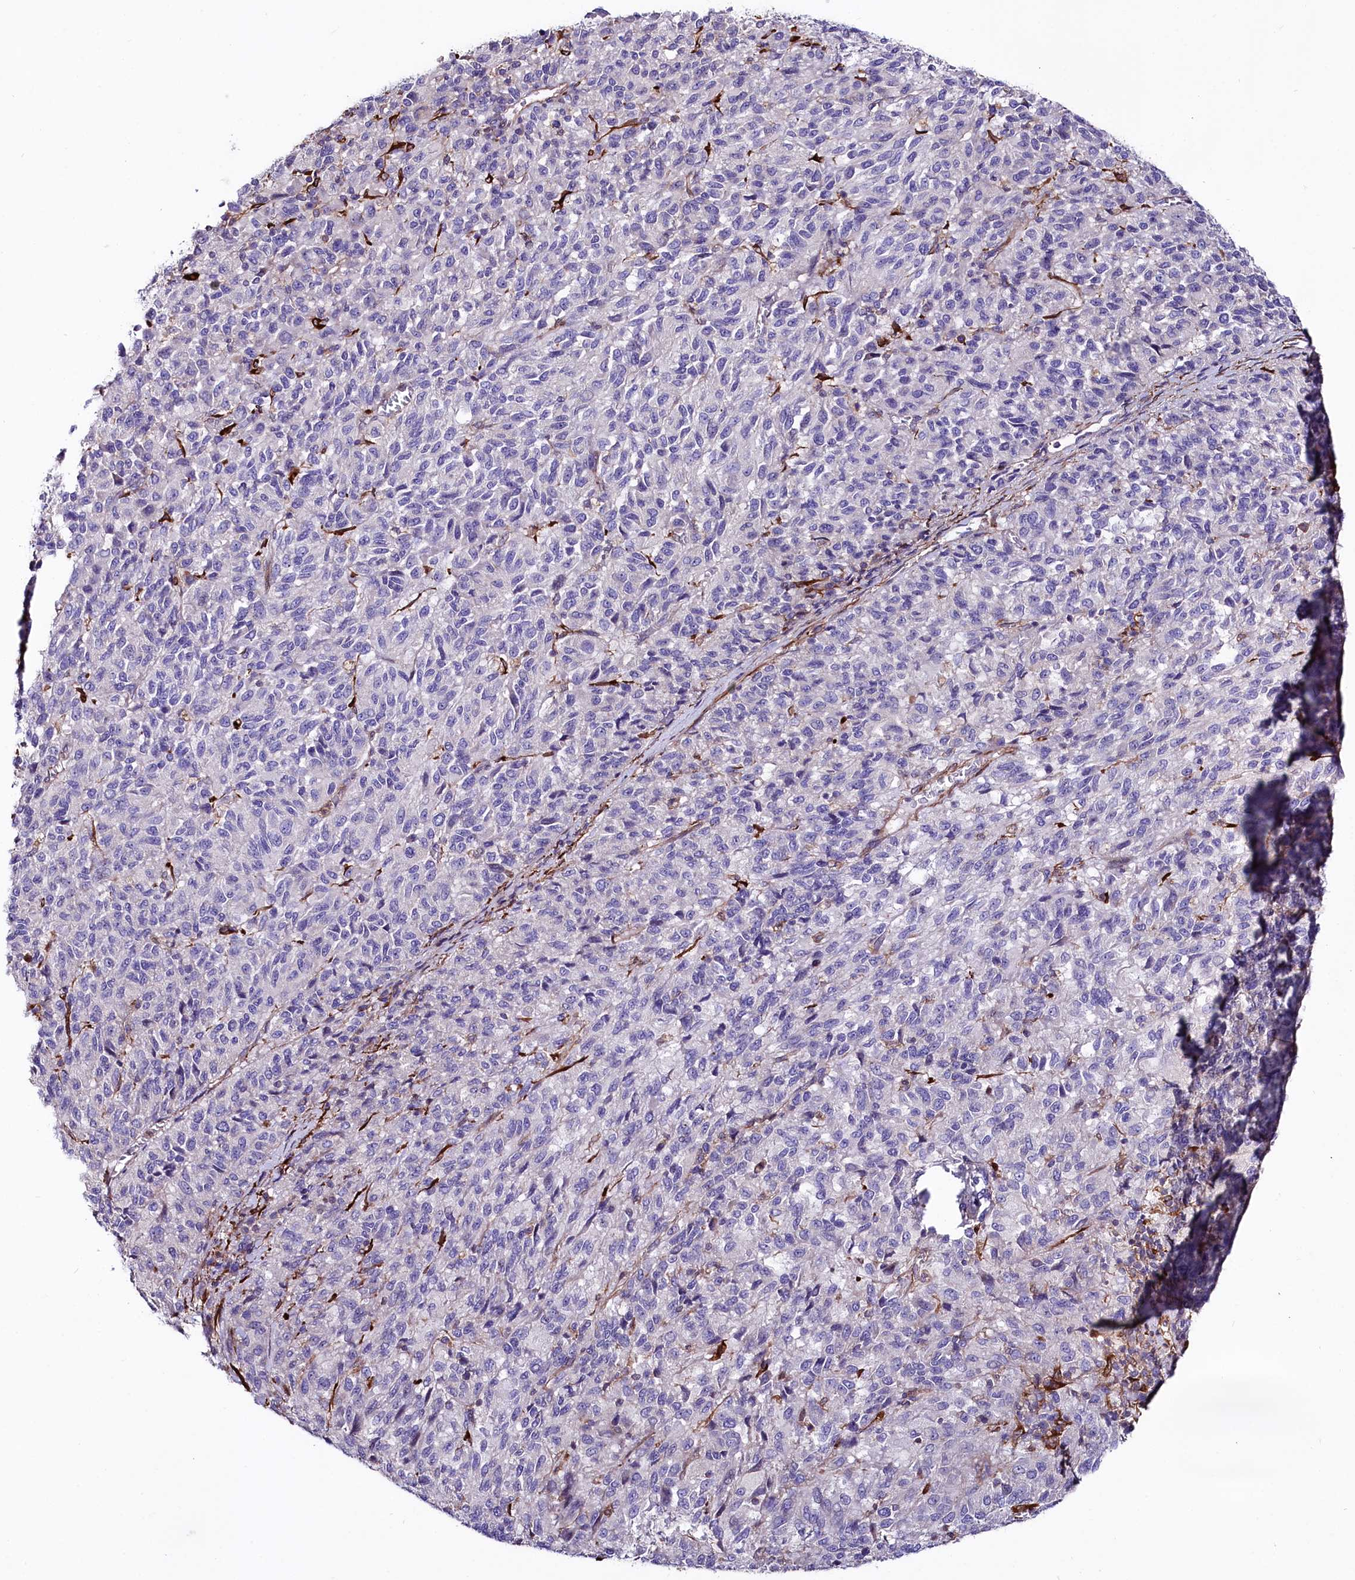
{"staining": {"intensity": "negative", "quantity": "none", "location": "none"}, "tissue": "melanoma", "cell_type": "Tumor cells", "image_type": "cancer", "snomed": [{"axis": "morphology", "description": "Malignant melanoma, Metastatic site"}, {"axis": "topography", "description": "Lung"}], "caption": "Tumor cells are negative for brown protein staining in melanoma.", "gene": "FCHSD2", "patient": {"sex": "male", "age": 64}}